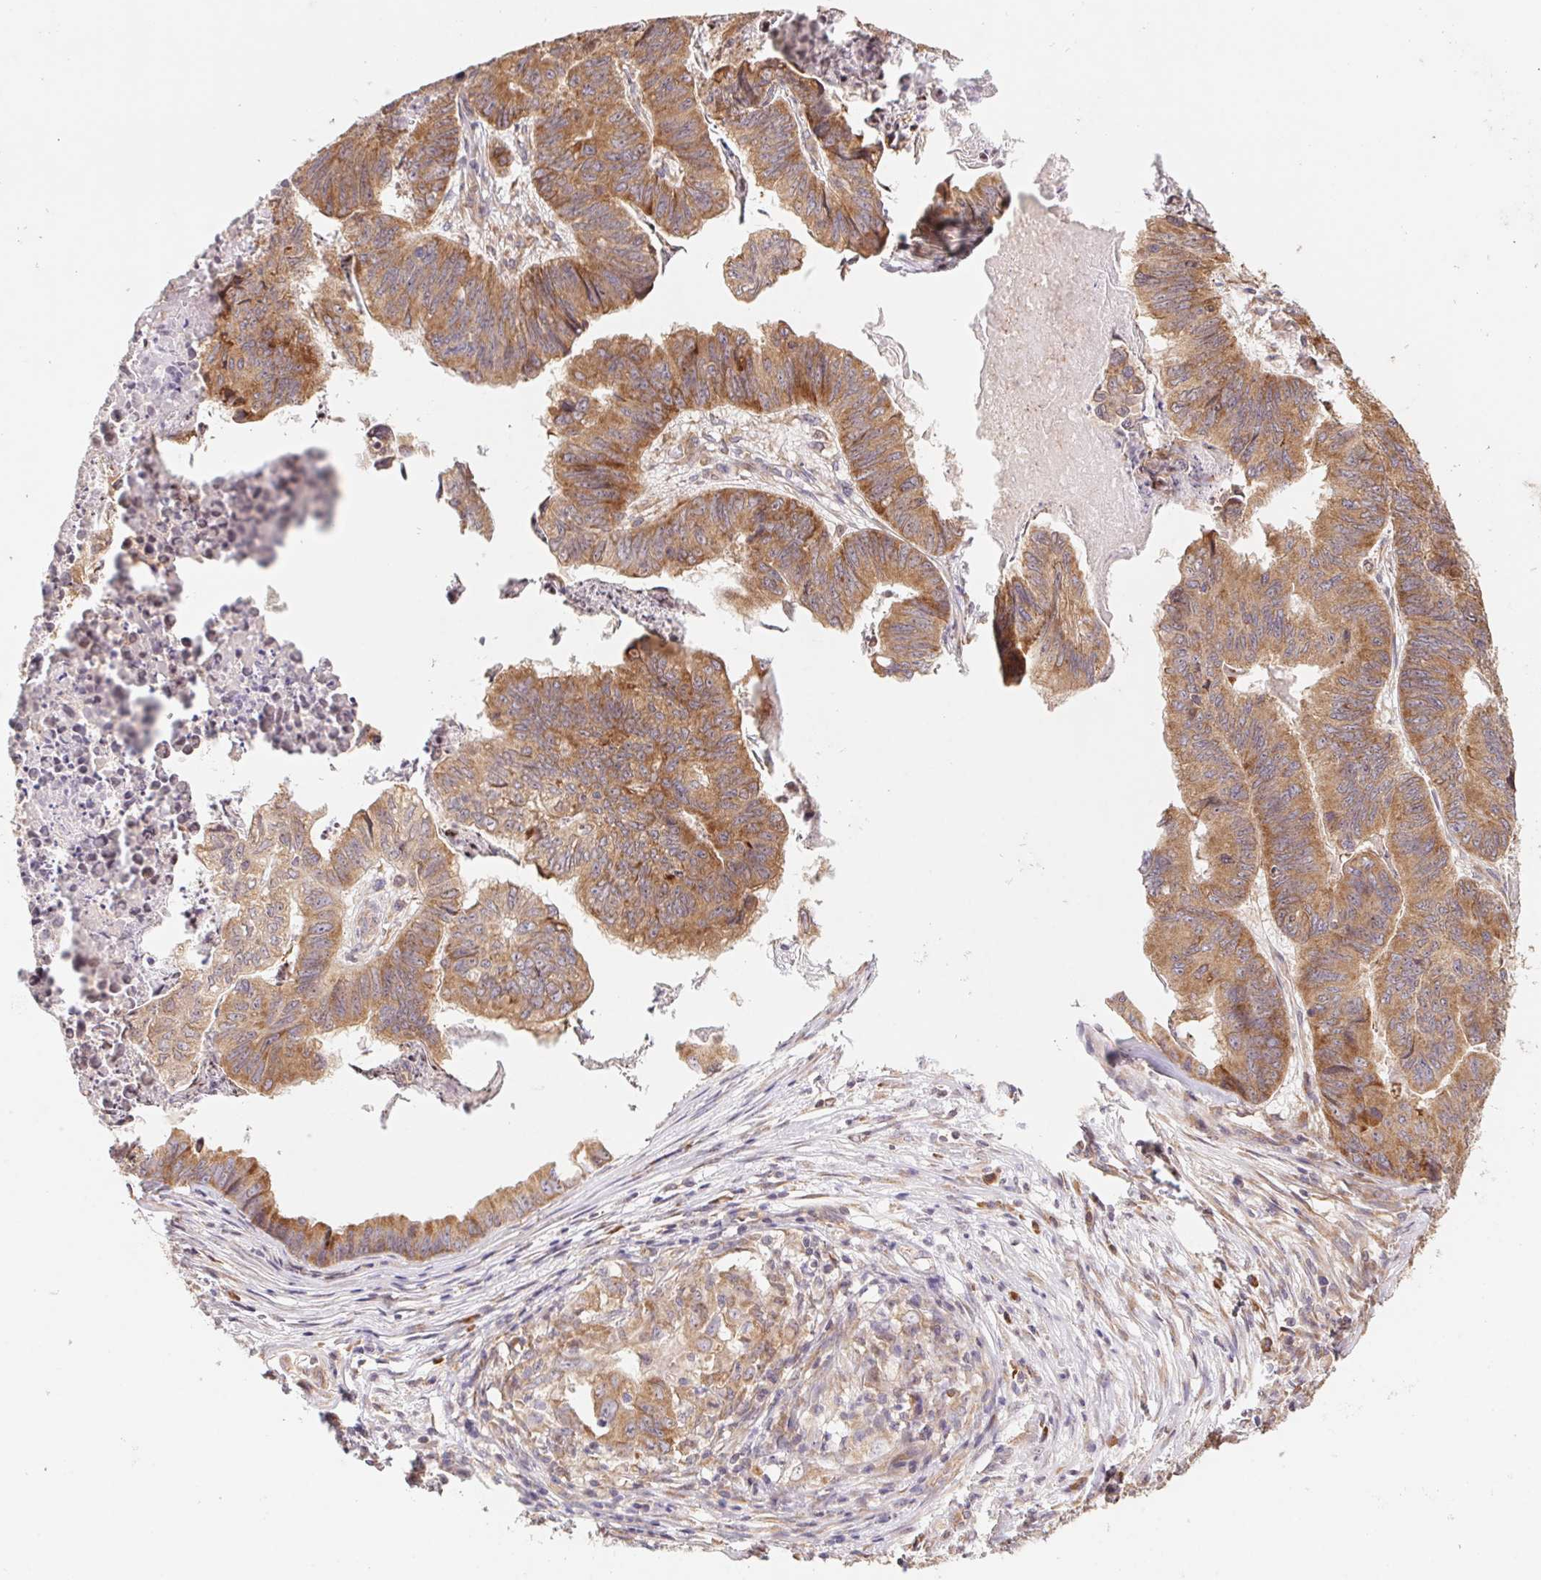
{"staining": {"intensity": "moderate", "quantity": ">75%", "location": "cytoplasmic/membranous"}, "tissue": "stomach cancer", "cell_type": "Tumor cells", "image_type": "cancer", "snomed": [{"axis": "morphology", "description": "Adenocarcinoma, NOS"}, {"axis": "topography", "description": "Stomach, lower"}], "caption": "Human stomach cancer stained for a protein (brown) exhibits moderate cytoplasmic/membranous positive expression in about >75% of tumor cells.", "gene": "RPL27A", "patient": {"sex": "male", "age": 77}}